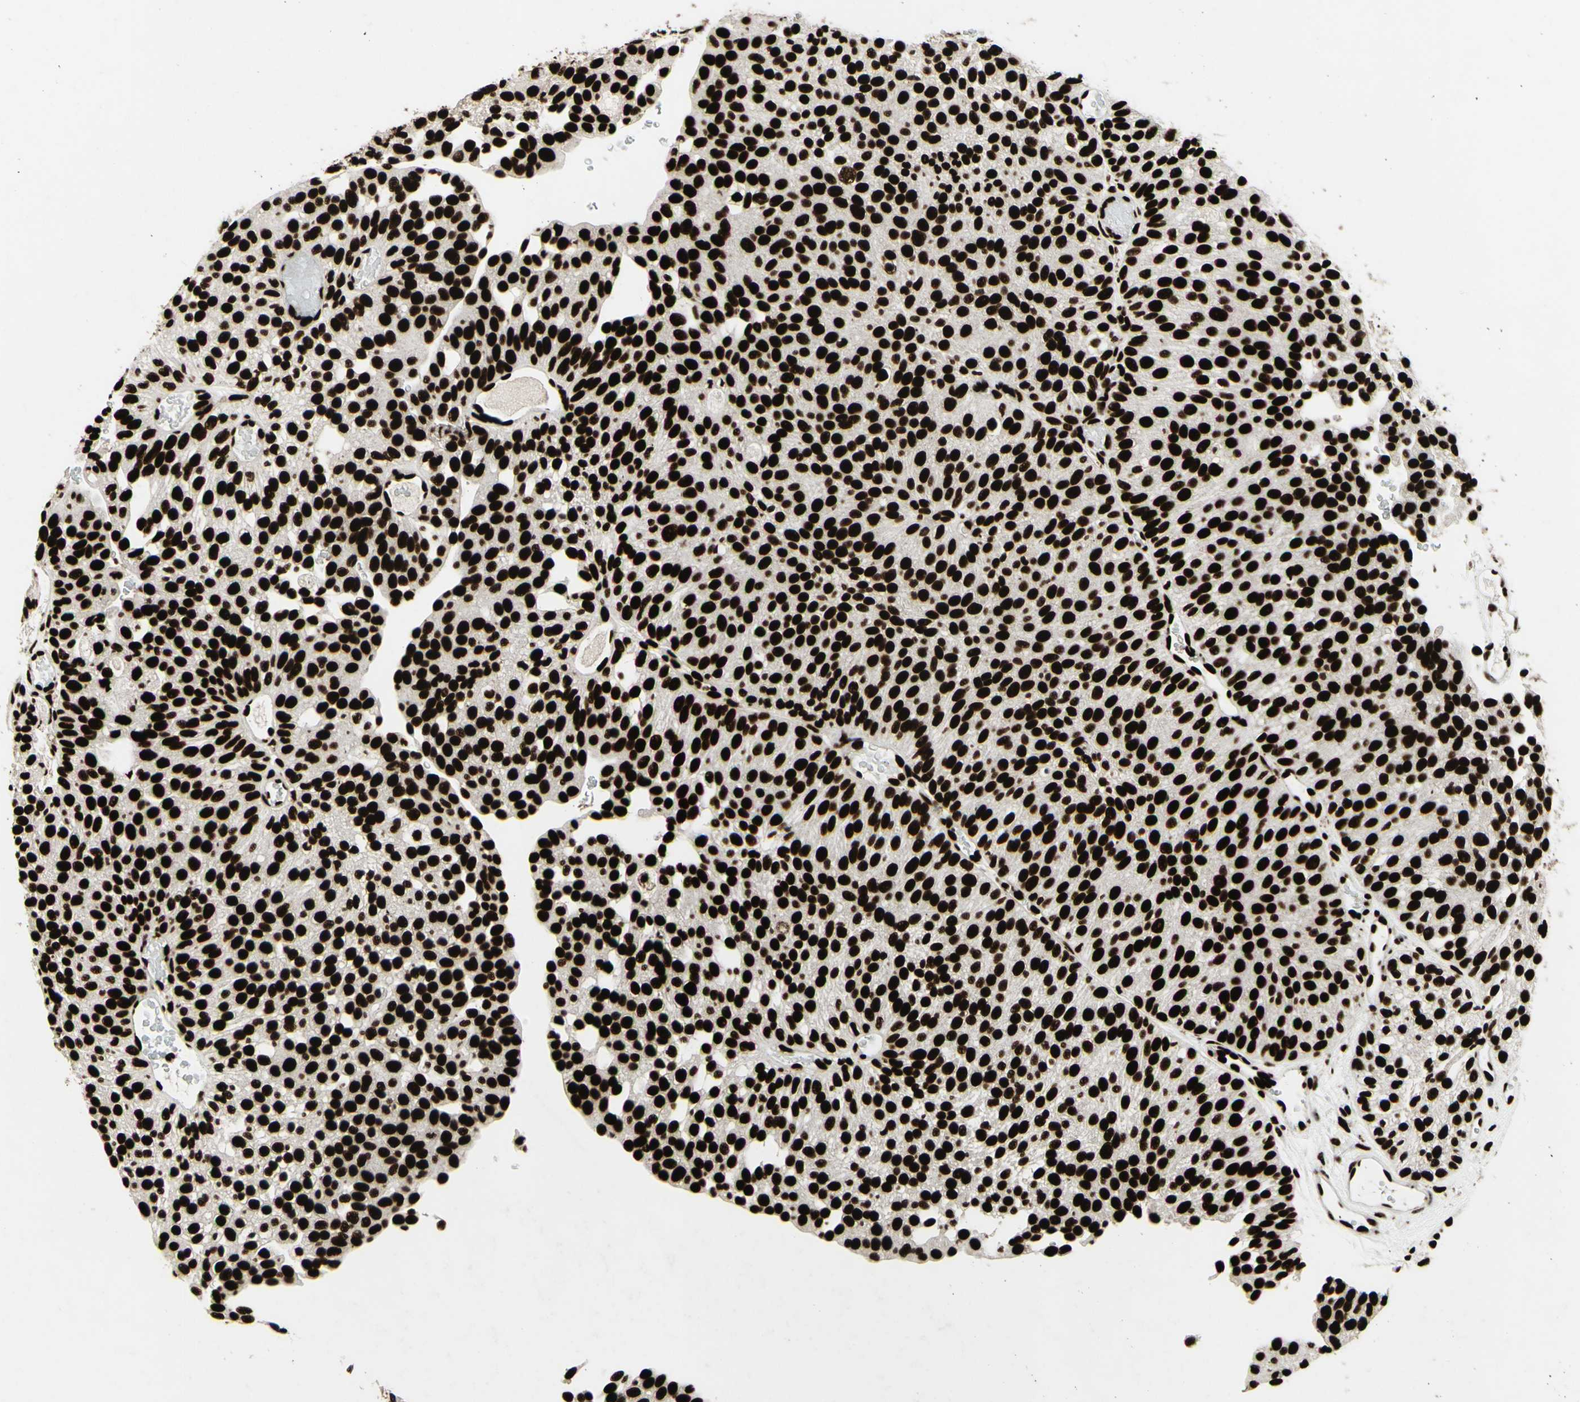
{"staining": {"intensity": "strong", "quantity": ">75%", "location": "nuclear"}, "tissue": "urothelial cancer", "cell_type": "Tumor cells", "image_type": "cancer", "snomed": [{"axis": "morphology", "description": "Urothelial carcinoma, Low grade"}, {"axis": "topography", "description": "Urinary bladder"}], "caption": "Protein analysis of low-grade urothelial carcinoma tissue reveals strong nuclear staining in approximately >75% of tumor cells.", "gene": "U2AF2", "patient": {"sex": "male", "age": 78}}